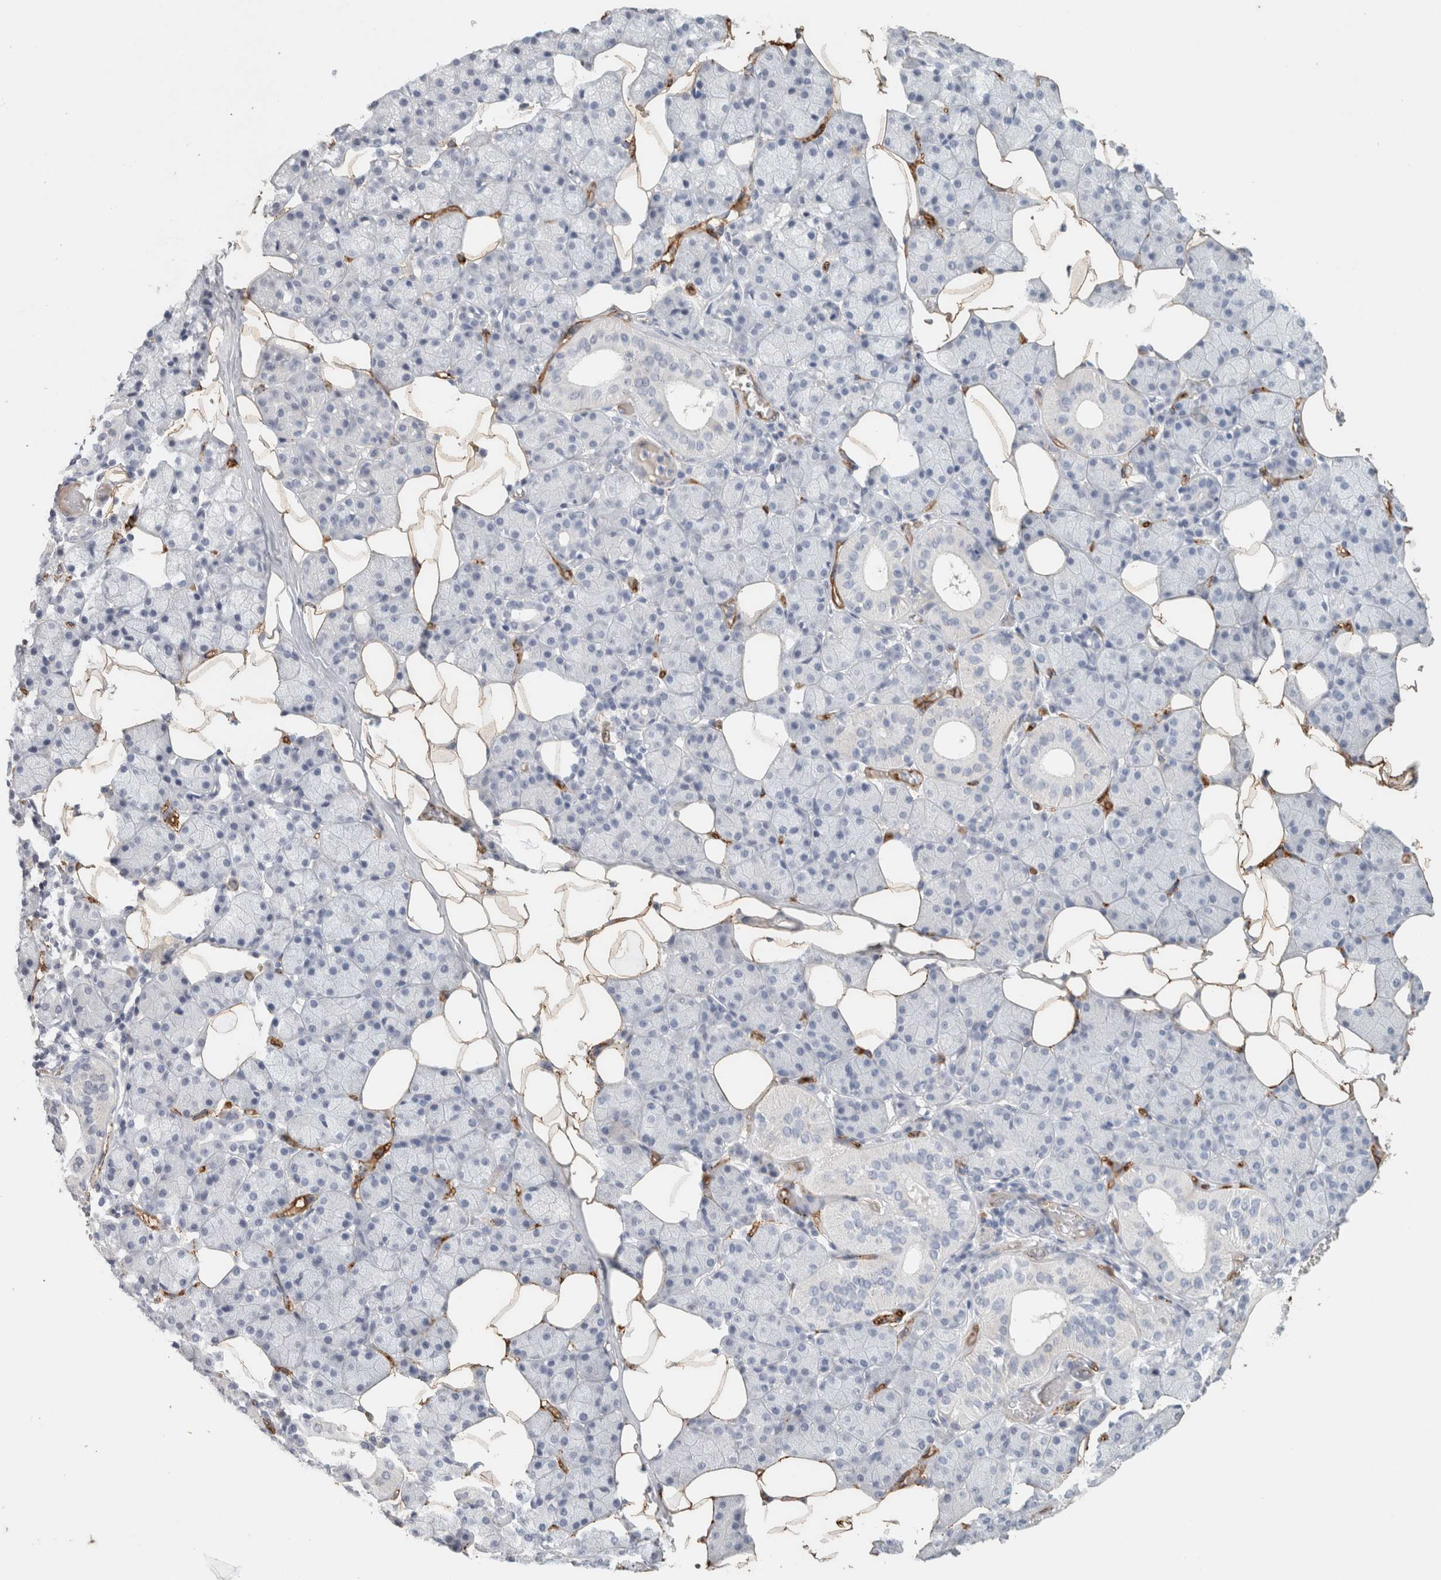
{"staining": {"intensity": "negative", "quantity": "none", "location": "none"}, "tissue": "salivary gland", "cell_type": "Glandular cells", "image_type": "normal", "snomed": [{"axis": "morphology", "description": "Normal tissue, NOS"}, {"axis": "topography", "description": "Salivary gland"}], "caption": "Glandular cells are negative for protein expression in unremarkable human salivary gland. (DAB IHC with hematoxylin counter stain).", "gene": "CD36", "patient": {"sex": "female", "age": 33}}